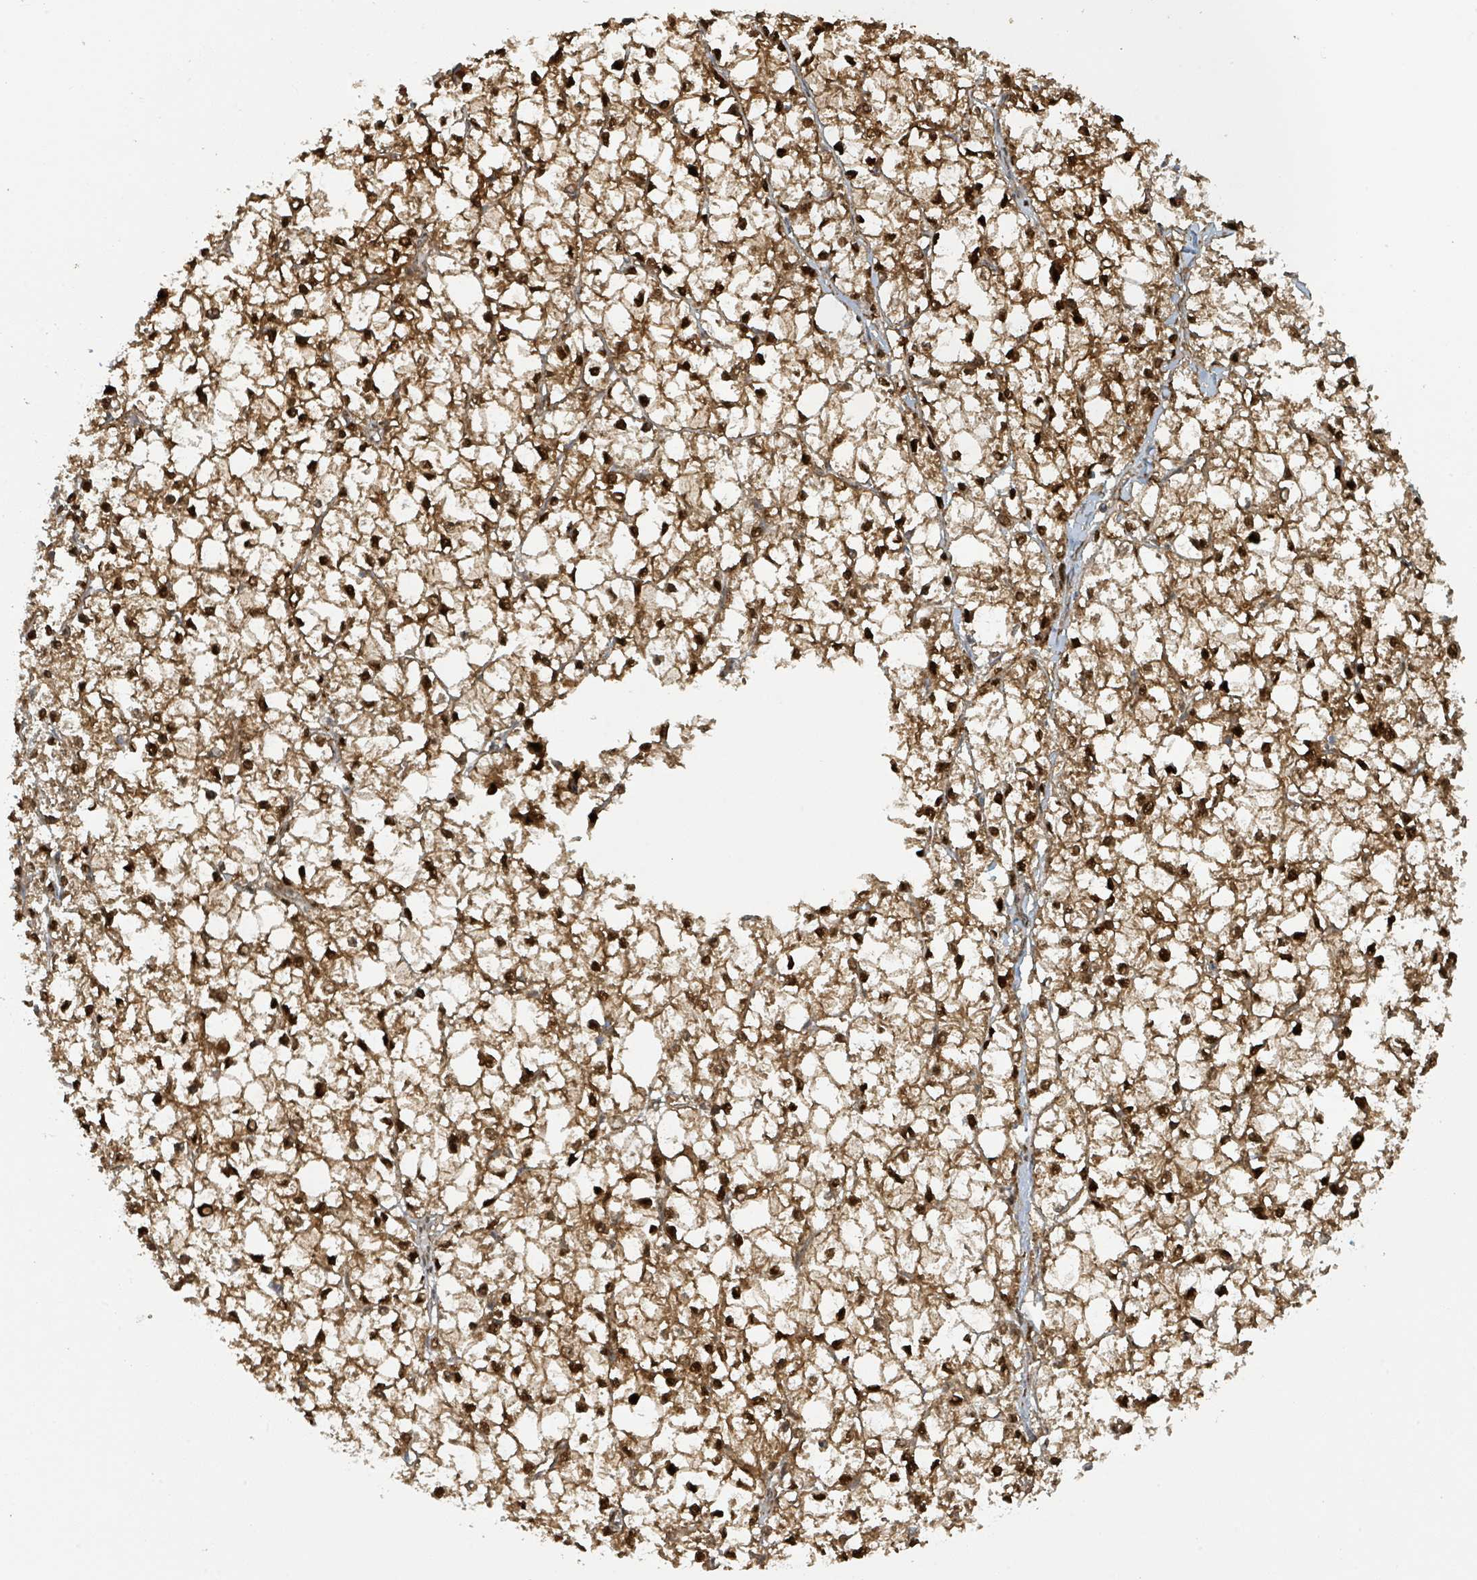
{"staining": {"intensity": "strong", "quantity": ">75%", "location": "cytoplasmic/membranous,nuclear"}, "tissue": "liver cancer", "cell_type": "Tumor cells", "image_type": "cancer", "snomed": [{"axis": "morphology", "description": "Carcinoma, Hepatocellular, NOS"}, {"axis": "topography", "description": "Liver"}], "caption": "This histopathology image reveals immunohistochemistry staining of liver hepatocellular carcinoma, with high strong cytoplasmic/membranous and nuclear positivity in approximately >75% of tumor cells.", "gene": "PSMB7", "patient": {"sex": "female", "age": 43}}